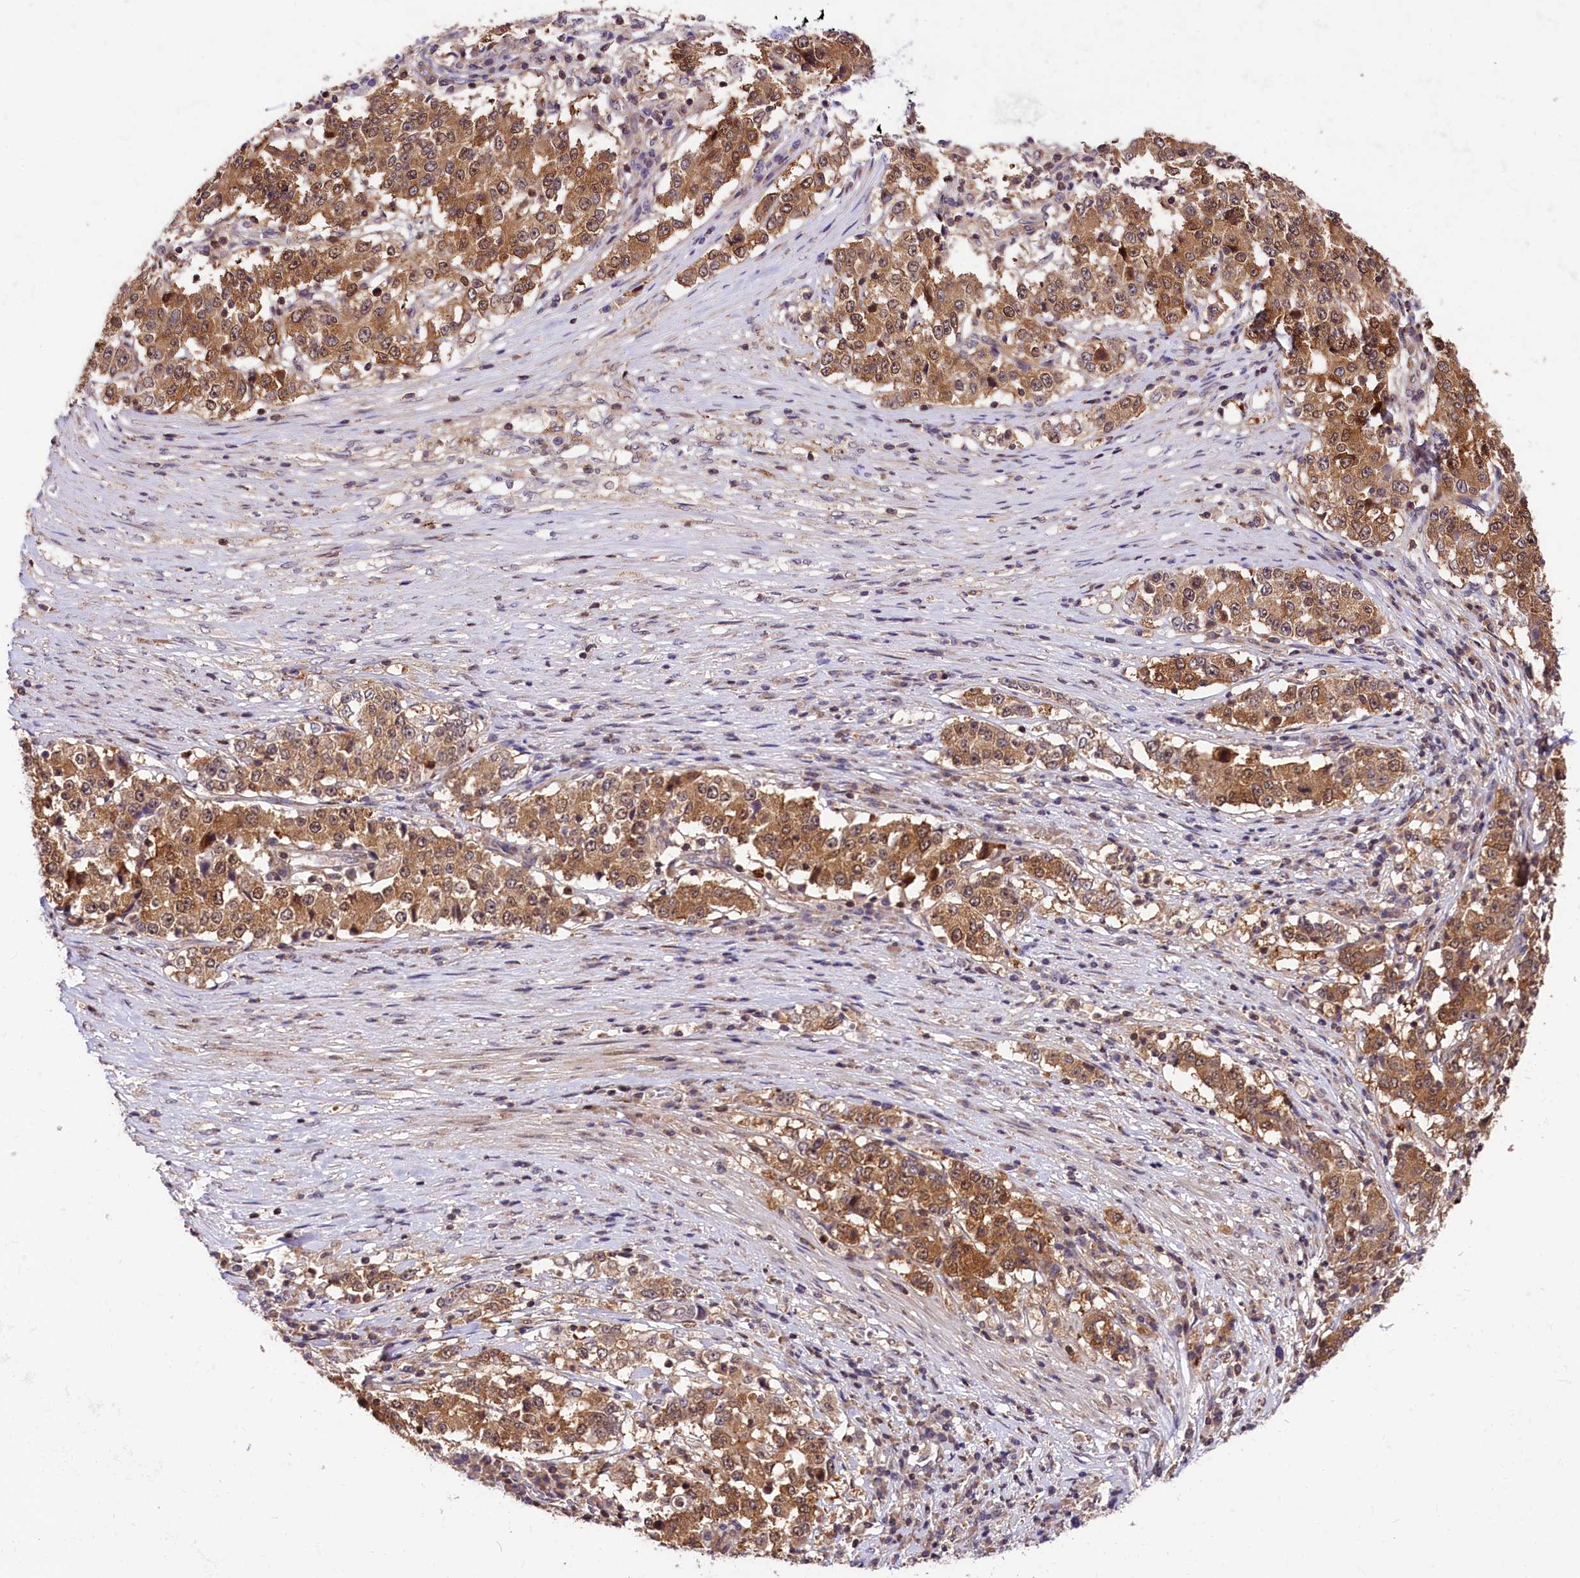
{"staining": {"intensity": "moderate", "quantity": ">75%", "location": "cytoplasmic/membranous"}, "tissue": "stomach cancer", "cell_type": "Tumor cells", "image_type": "cancer", "snomed": [{"axis": "morphology", "description": "Adenocarcinoma, NOS"}, {"axis": "topography", "description": "Stomach"}], "caption": "Stomach cancer tissue displays moderate cytoplasmic/membranous expression in about >75% of tumor cells", "gene": "CHORDC1", "patient": {"sex": "male", "age": 59}}